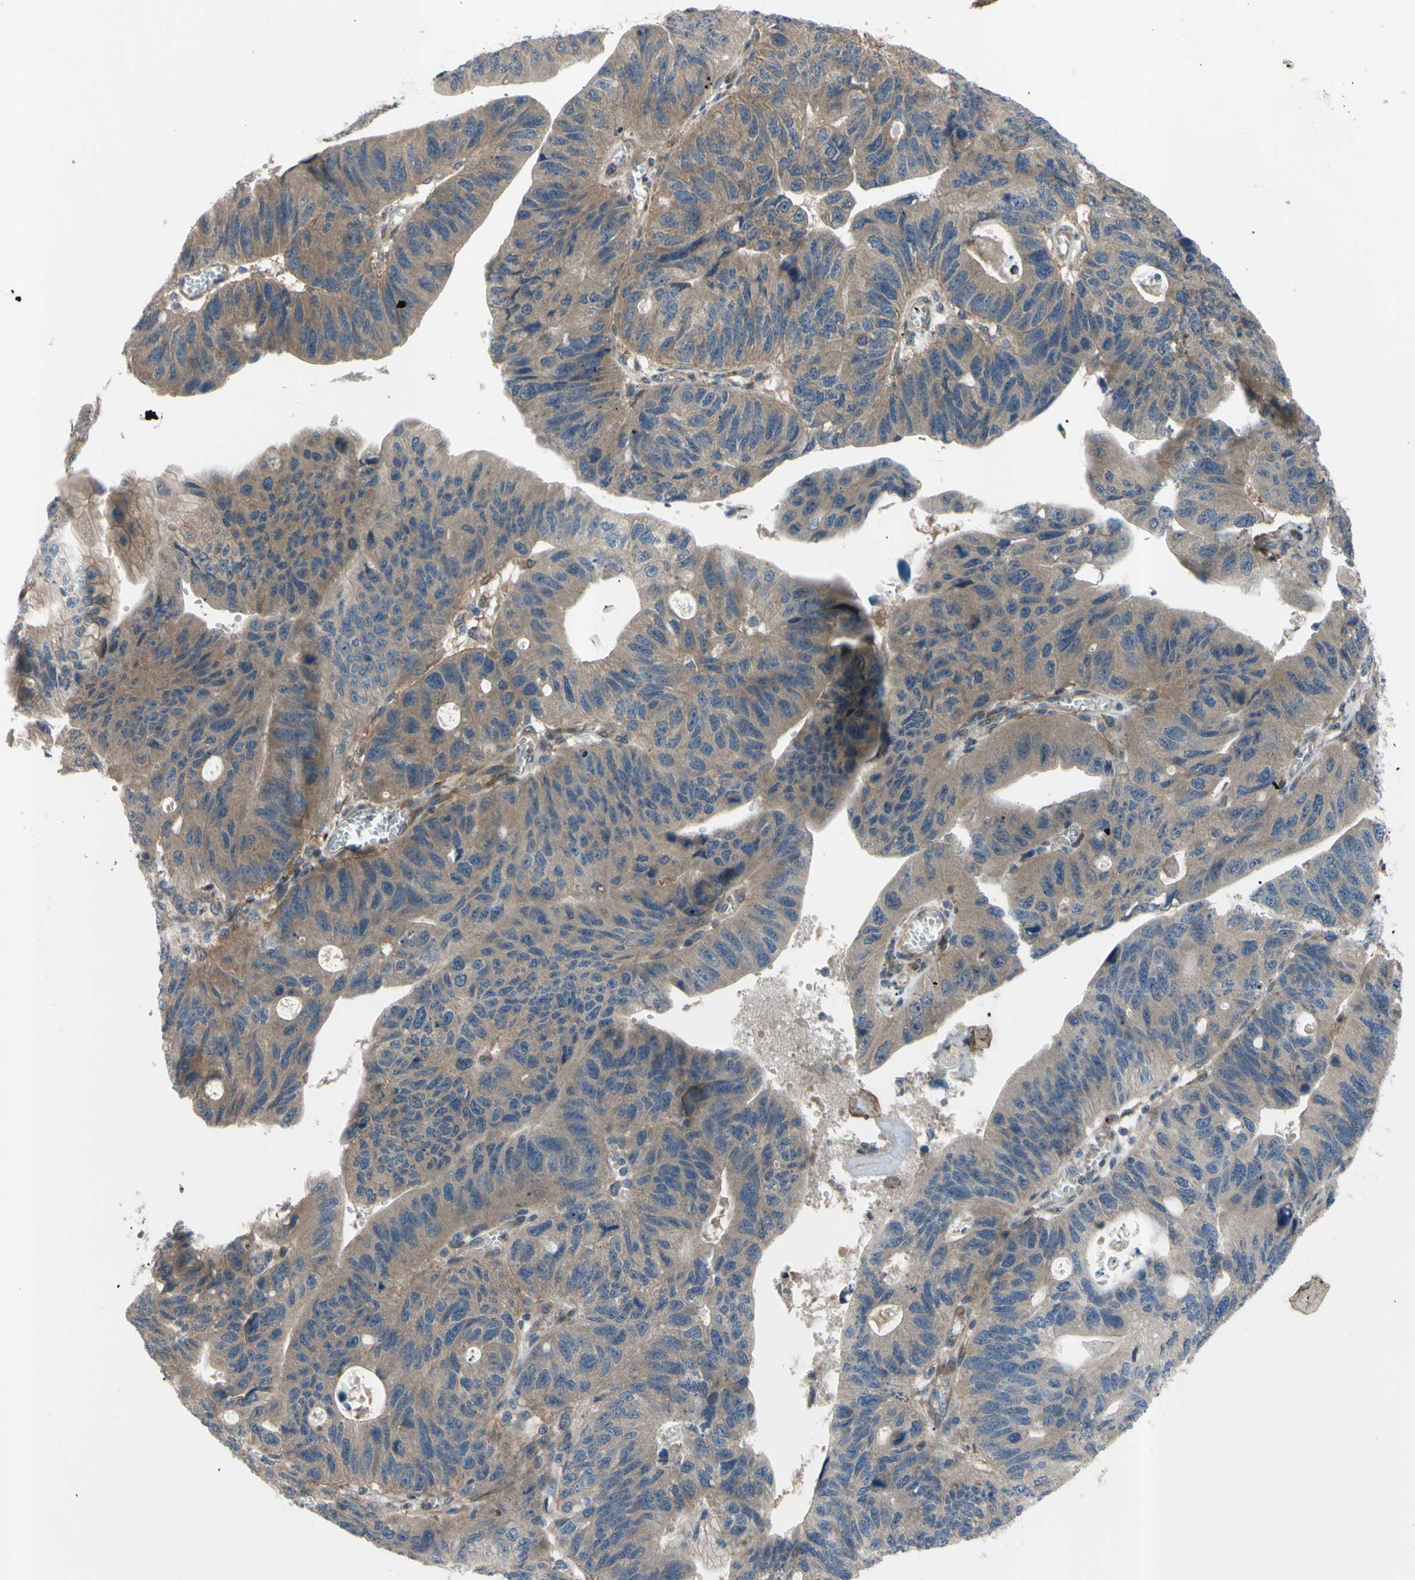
{"staining": {"intensity": "moderate", "quantity": ">75%", "location": "cytoplasmic/membranous"}, "tissue": "stomach cancer", "cell_type": "Tumor cells", "image_type": "cancer", "snomed": [{"axis": "morphology", "description": "Adenocarcinoma, NOS"}, {"axis": "topography", "description": "Stomach"}], "caption": "Protein staining of stomach cancer (adenocarcinoma) tissue shows moderate cytoplasmic/membranous positivity in about >75% of tumor cells.", "gene": "SVIL", "patient": {"sex": "male", "age": 59}}